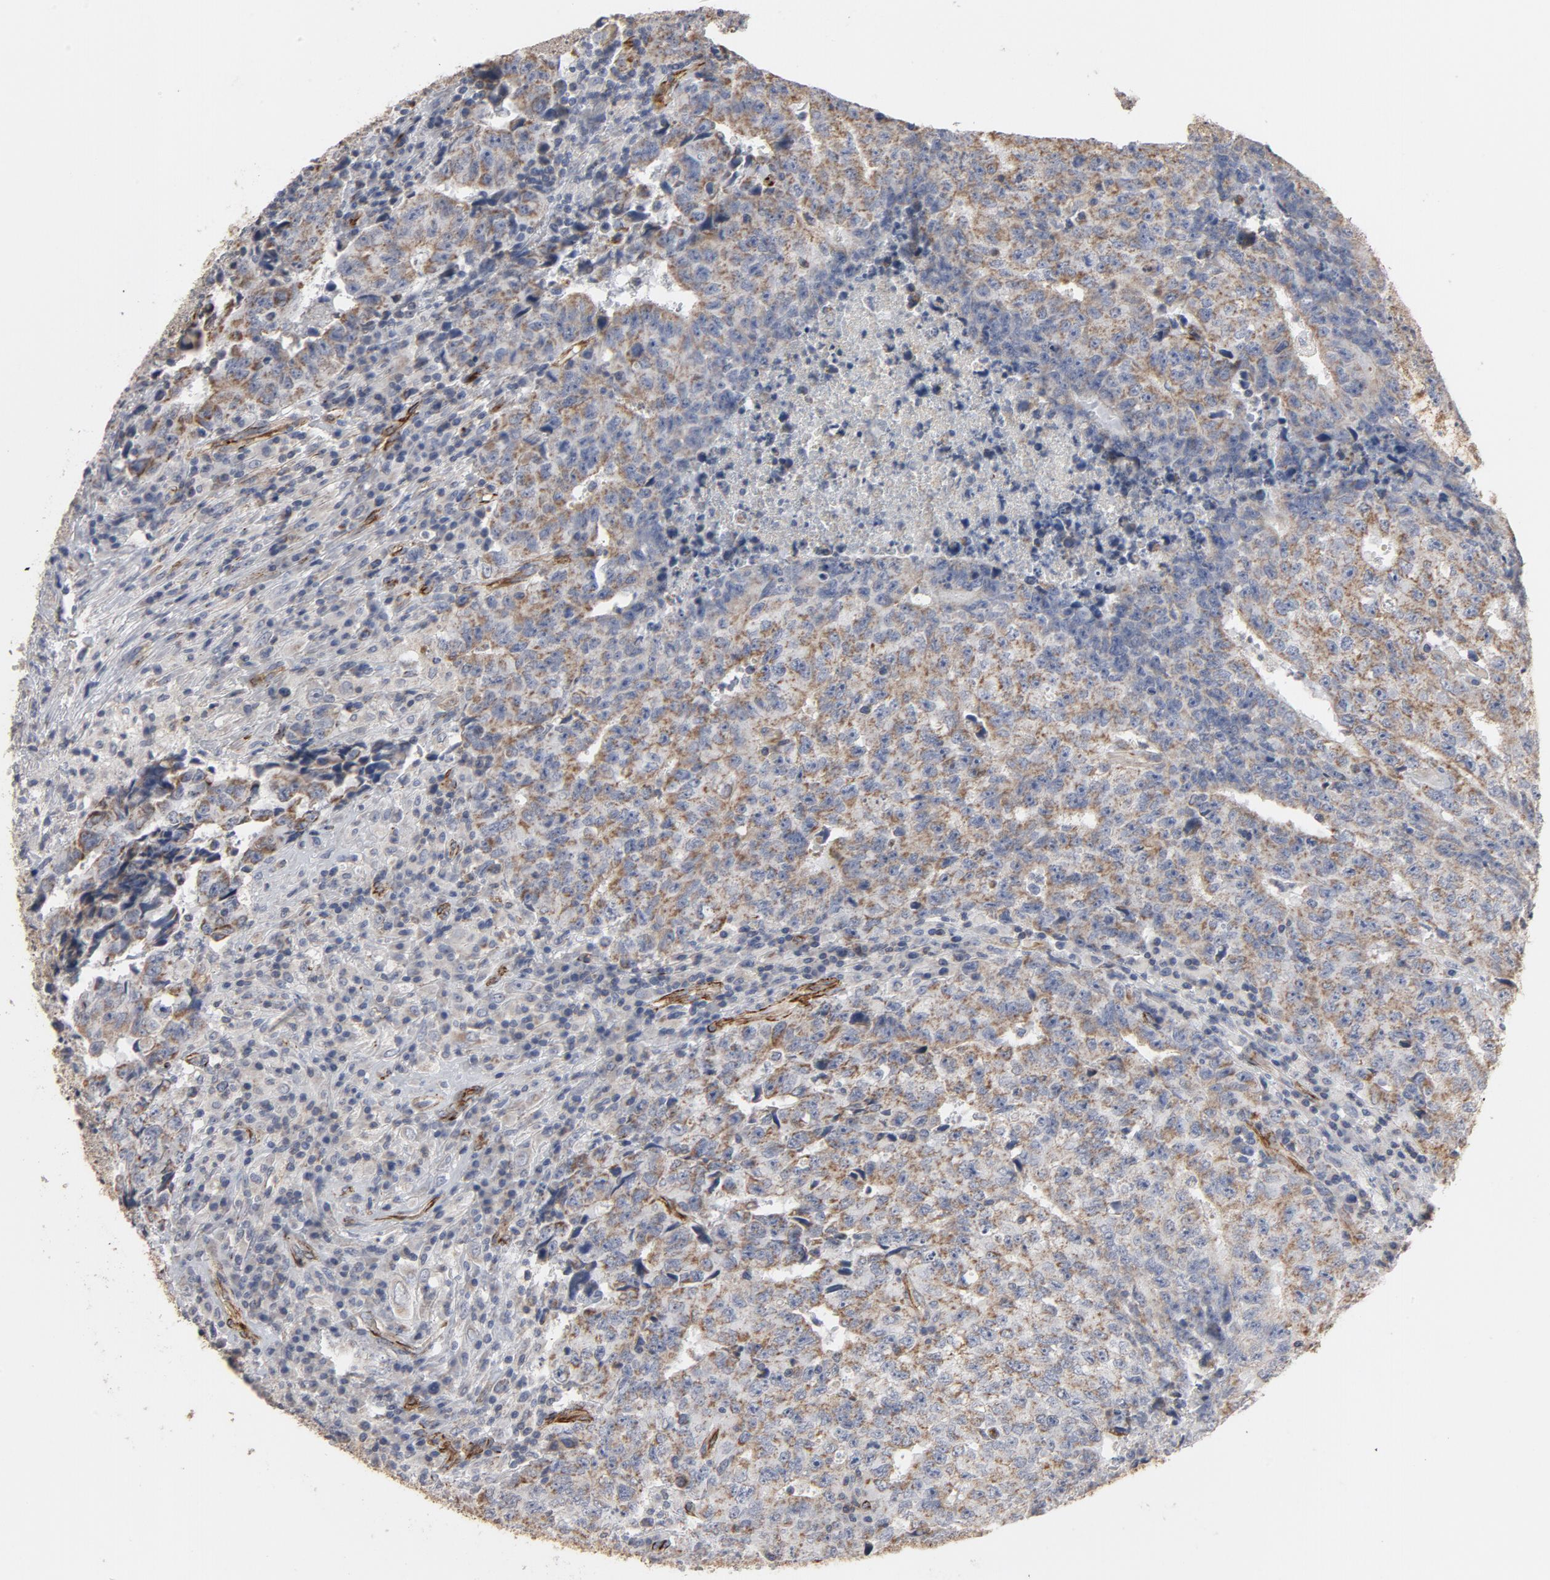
{"staining": {"intensity": "weak", "quantity": "25%-75%", "location": "cytoplasmic/membranous"}, "tissue": "testis cancer", "cell_type": "Tumor cells", "image_type": "cancer", "snomed": [{"axis": "morphology", "description": "Necrosis, NOS"}, {"axis": "morphology", "description": "Carcinoma, Embryonal, NOS"}, {"axis": "topography", "description": "Testis"}], "caption": "Immunohistochemical staining of human testis cancer (embryonal carcinoma) demonstrates weak cytoplasmic/membranous protein positivity in about 25%-75% of tumor cells. The staining was performed using DAB to visualize the protein expression in brown, while the nuclei were stained in blue with hematoxylin (Magnification: 20x).", "gene": "GNG2", "patient": {"sex": "male", "age": 19}}